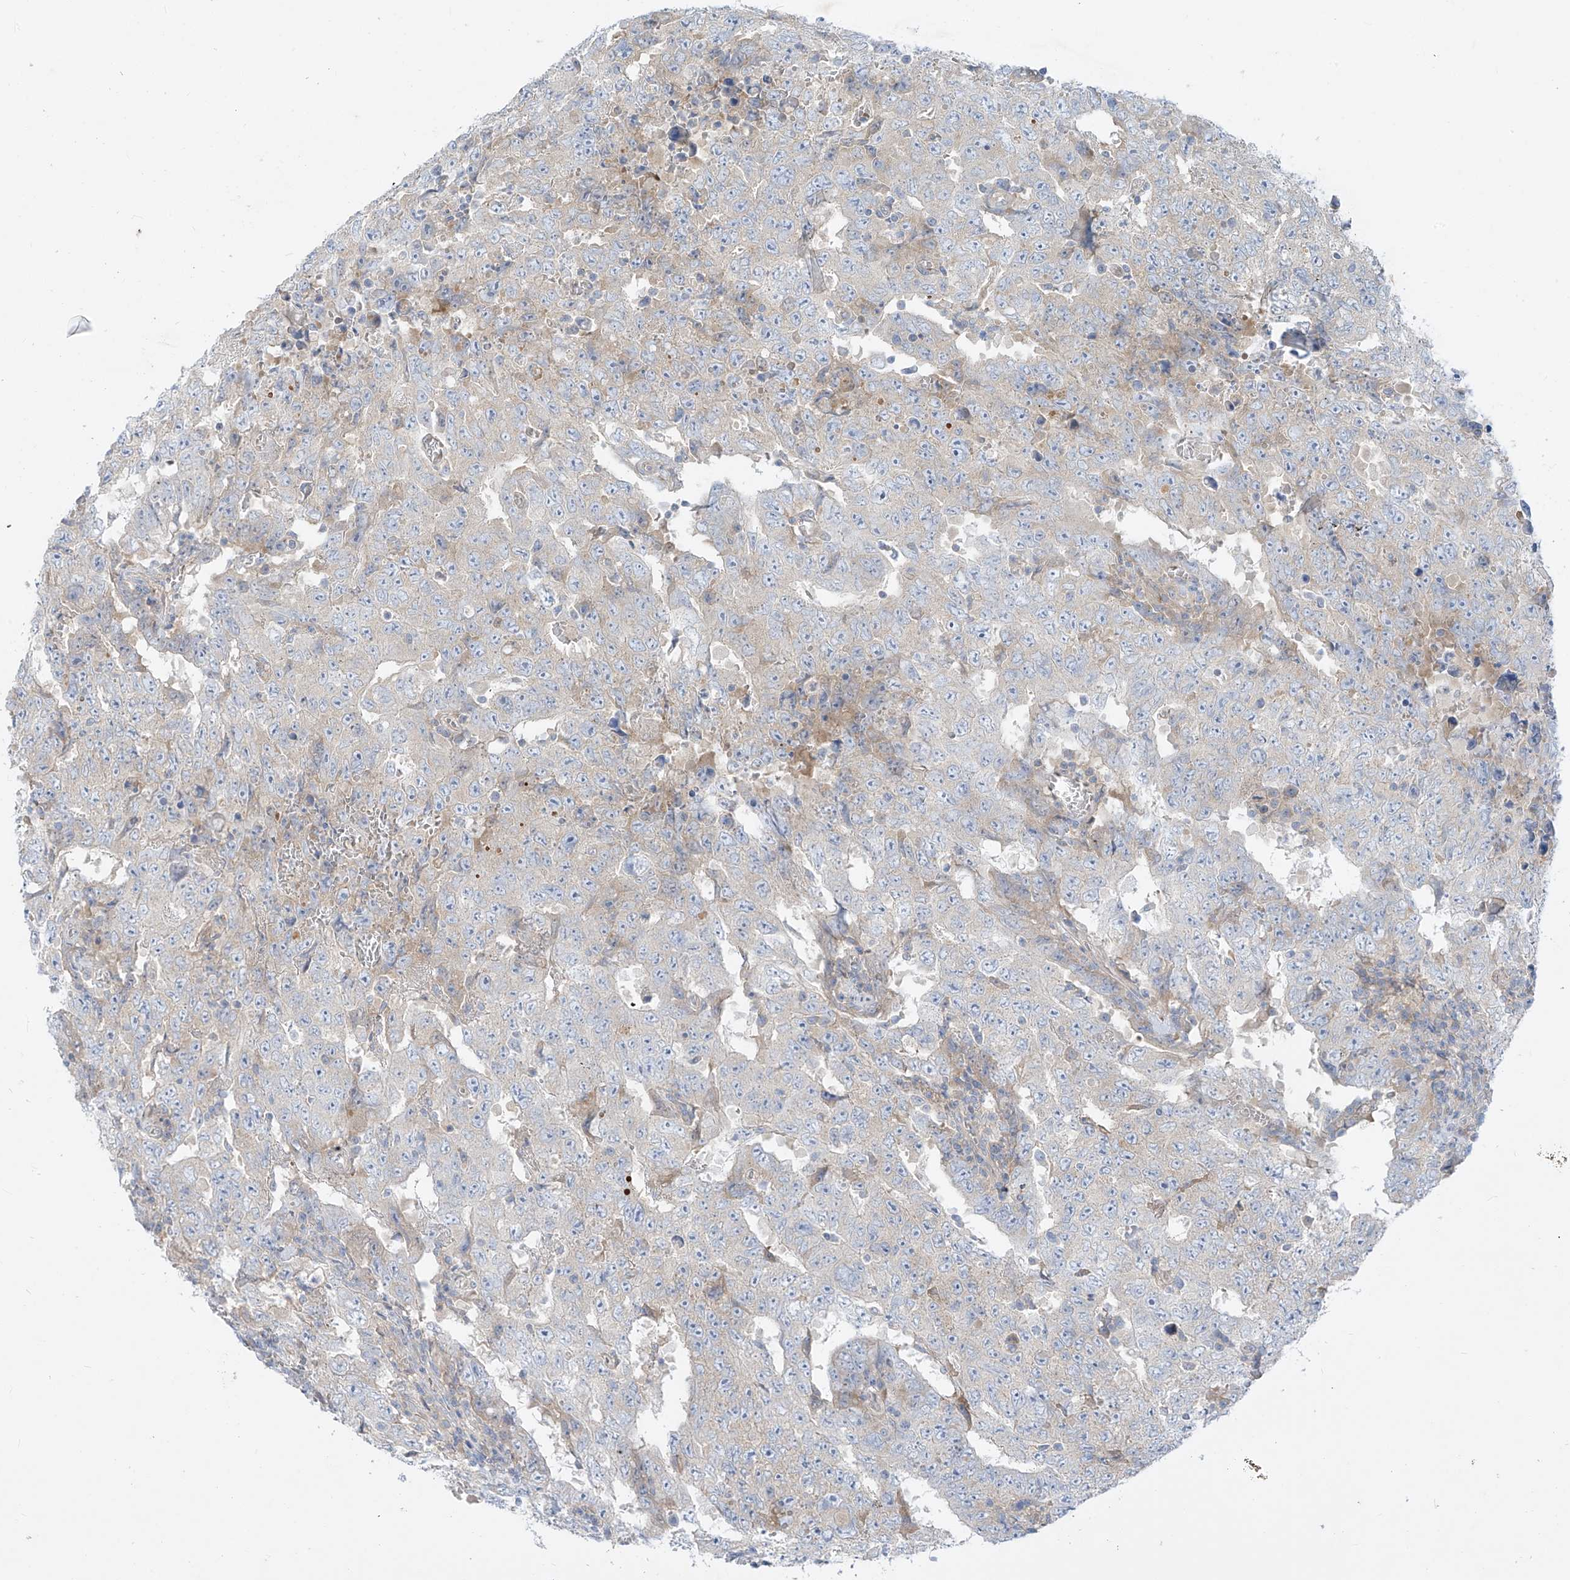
{"staining": {"intensity": "negative", "quantity": "none", "location": "none"}, "tissue": "testis cancer", "cell_type": "Tumor cells", "image_type": "cancer", "snomed": [{"axis": "morphology", "description": "Carcinoma, Embryonal, NOS"}, {"axis": "topography", "description": "Testis"}], "caption": "DAB (3,3'-diaminobenzidine) immunohistochemical staining of human testis embryonal carcinoma reveals no significant staining in tumor cells.", "gene": "DGKQ", "patient": {"sex": "male", "age": 26}}